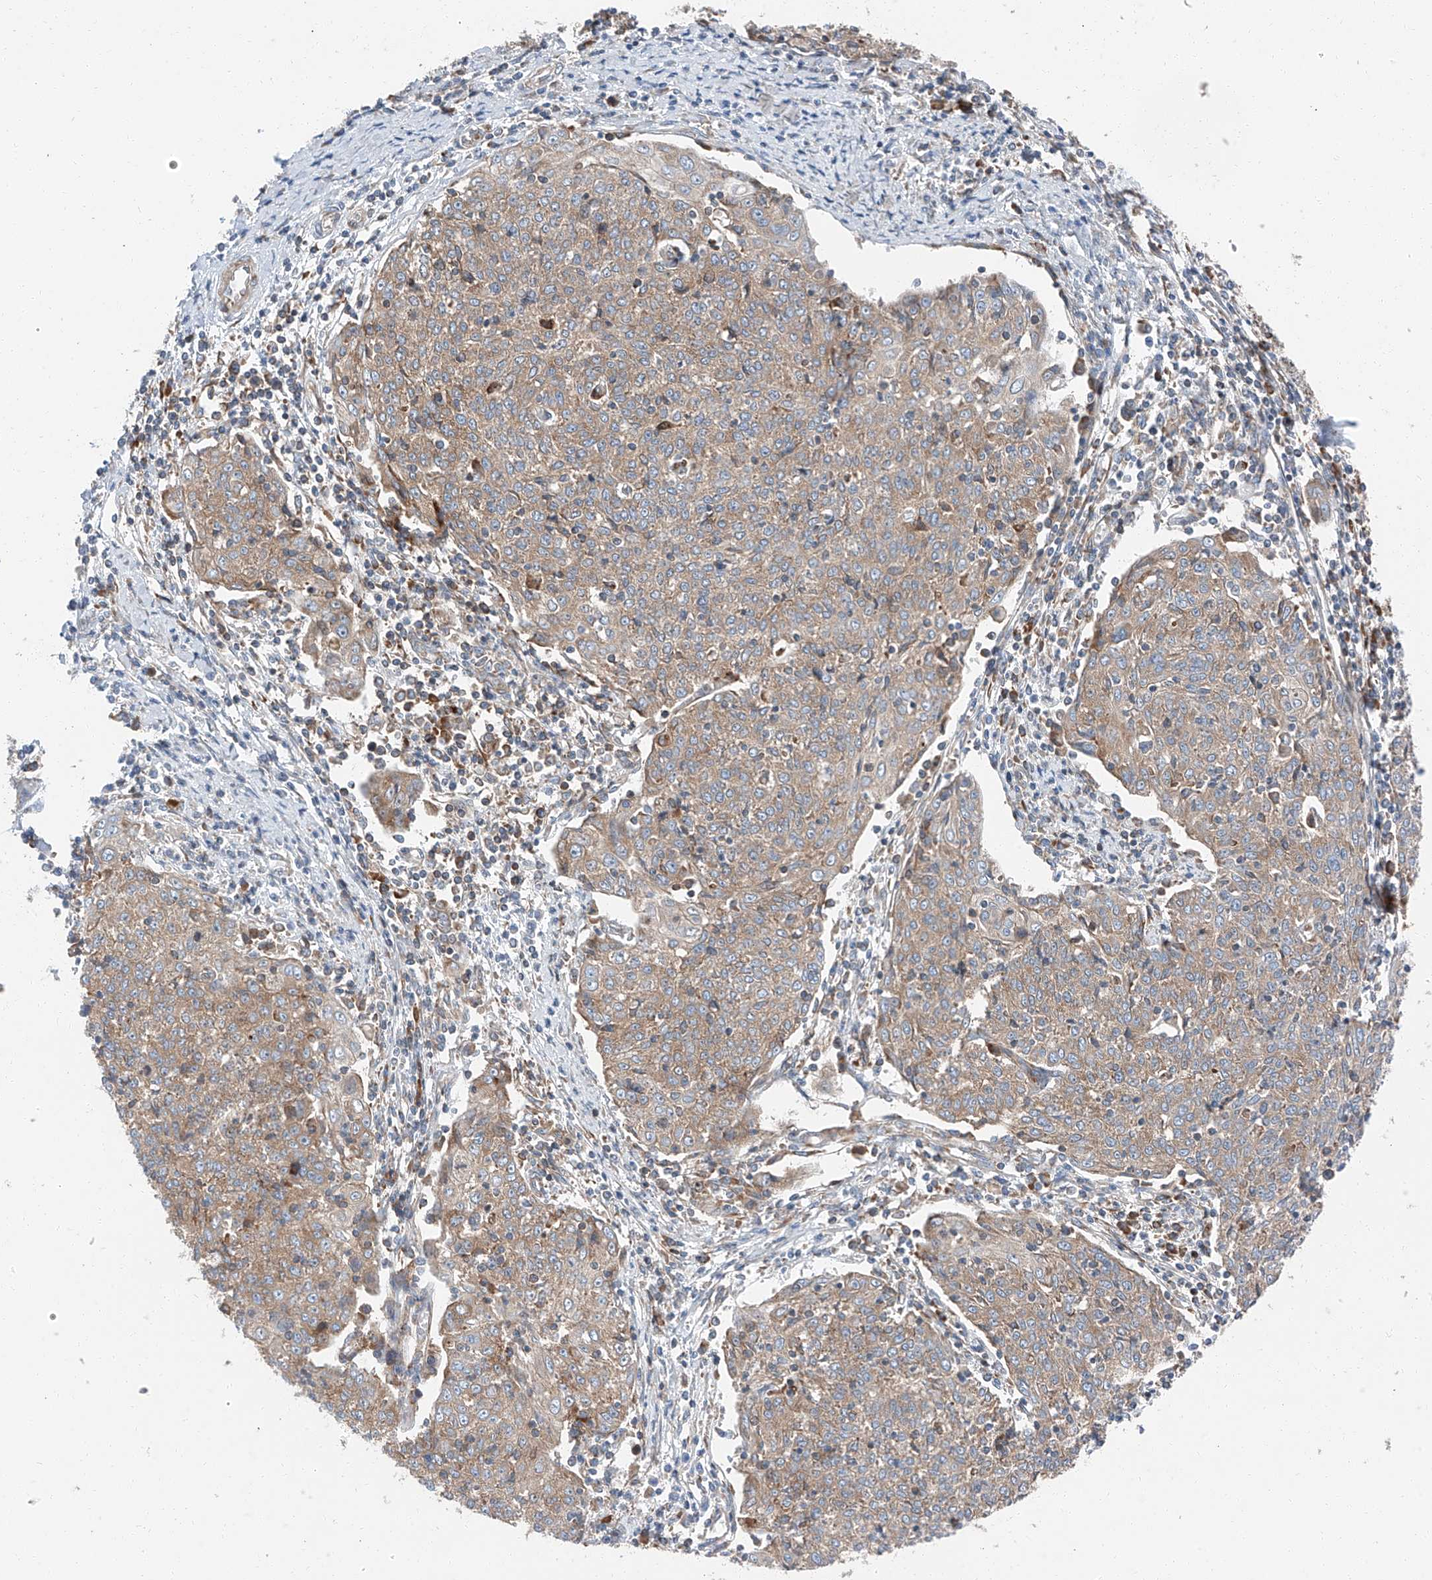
{"staining": {"intensity": "weak", "quantity": ">75%", "location": "cytoplasmic/membranous"}, "tissue": "cervical cancer", "cell_type": "Tumor cells", "image_type": "cancer", "snomed": [{"axis": "morphology", "description": "Squamous cell carcinoma, NOS"}, {"axis": "topography", "description": "Cervix"}], "caption": "Immunohistochemistry (IHC) (DAB (3,3'-diaminobenzidine)) staining of human cervical squamous cell carcinoma demonstrates weak cytoplasmic/membranous protein positivity in about >75% of tumor cells. The staining was performed using DAB to visualize the protein expression in brown, while the nuclei were stained in blue with hematoxylin (Magnification: 20x).", "gene": "ZC3H15", "patient": {"sex": "female", "age": 48}}